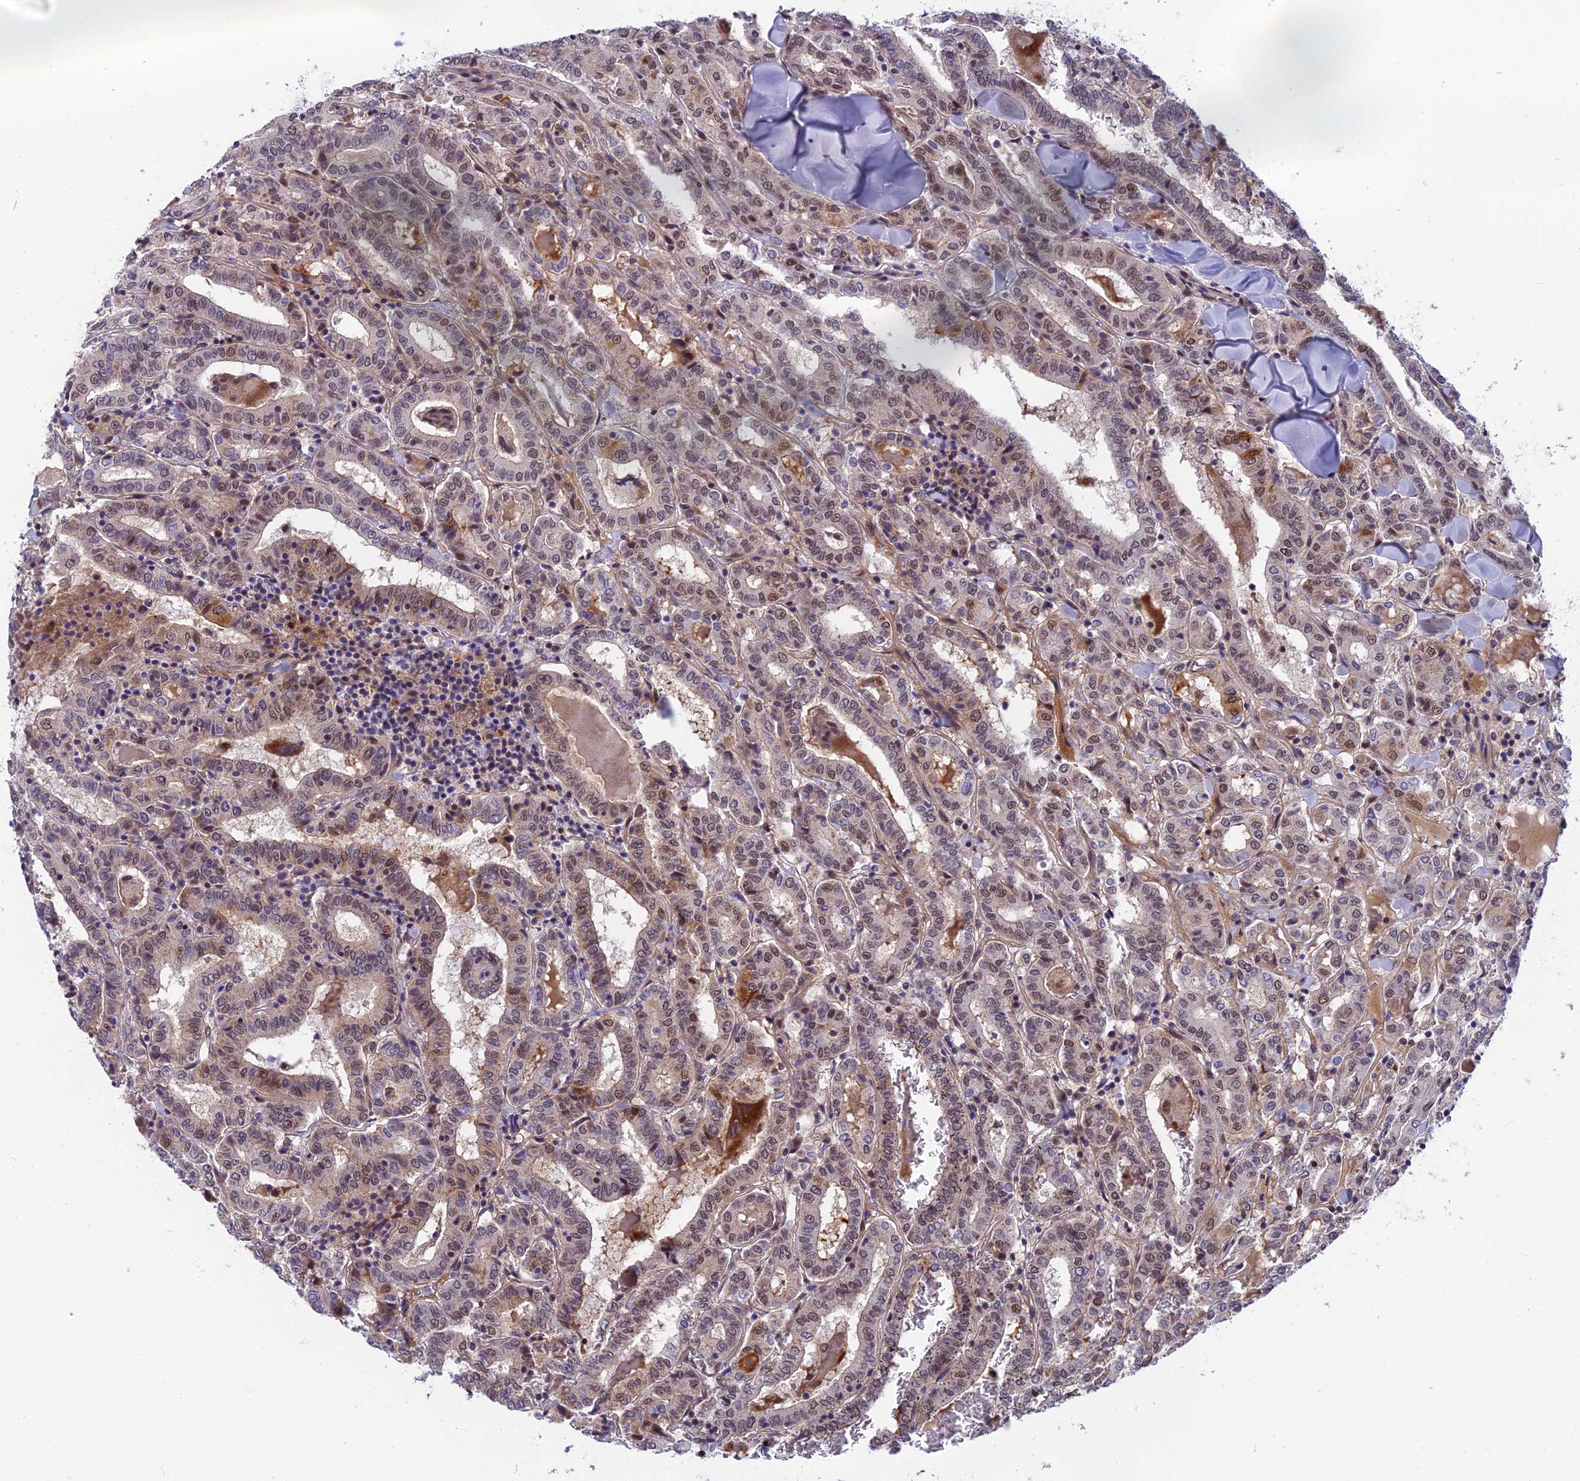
{"staining": {"intensity": "weak", "quantity": "25%-75%", "location": "nuclear"}, "tissue": "thyroid cancer", "cell_type": "Tumor cells", "image_type": "cancer", "snomed": [{"axis": "morphology", "description": "Papillary adenocarcinoma, NOS"}, {"axis": "topography", "description": "Thyroid gland"}], "caption": "IHC (DAB) staining of human papillary adenocarcinoma (thyroid) displays weak nuclear protein expression in approximately 25%-75% of tumor cells.", "gene": "CMC1", "patient": {"sex": "female", "age": 72}}